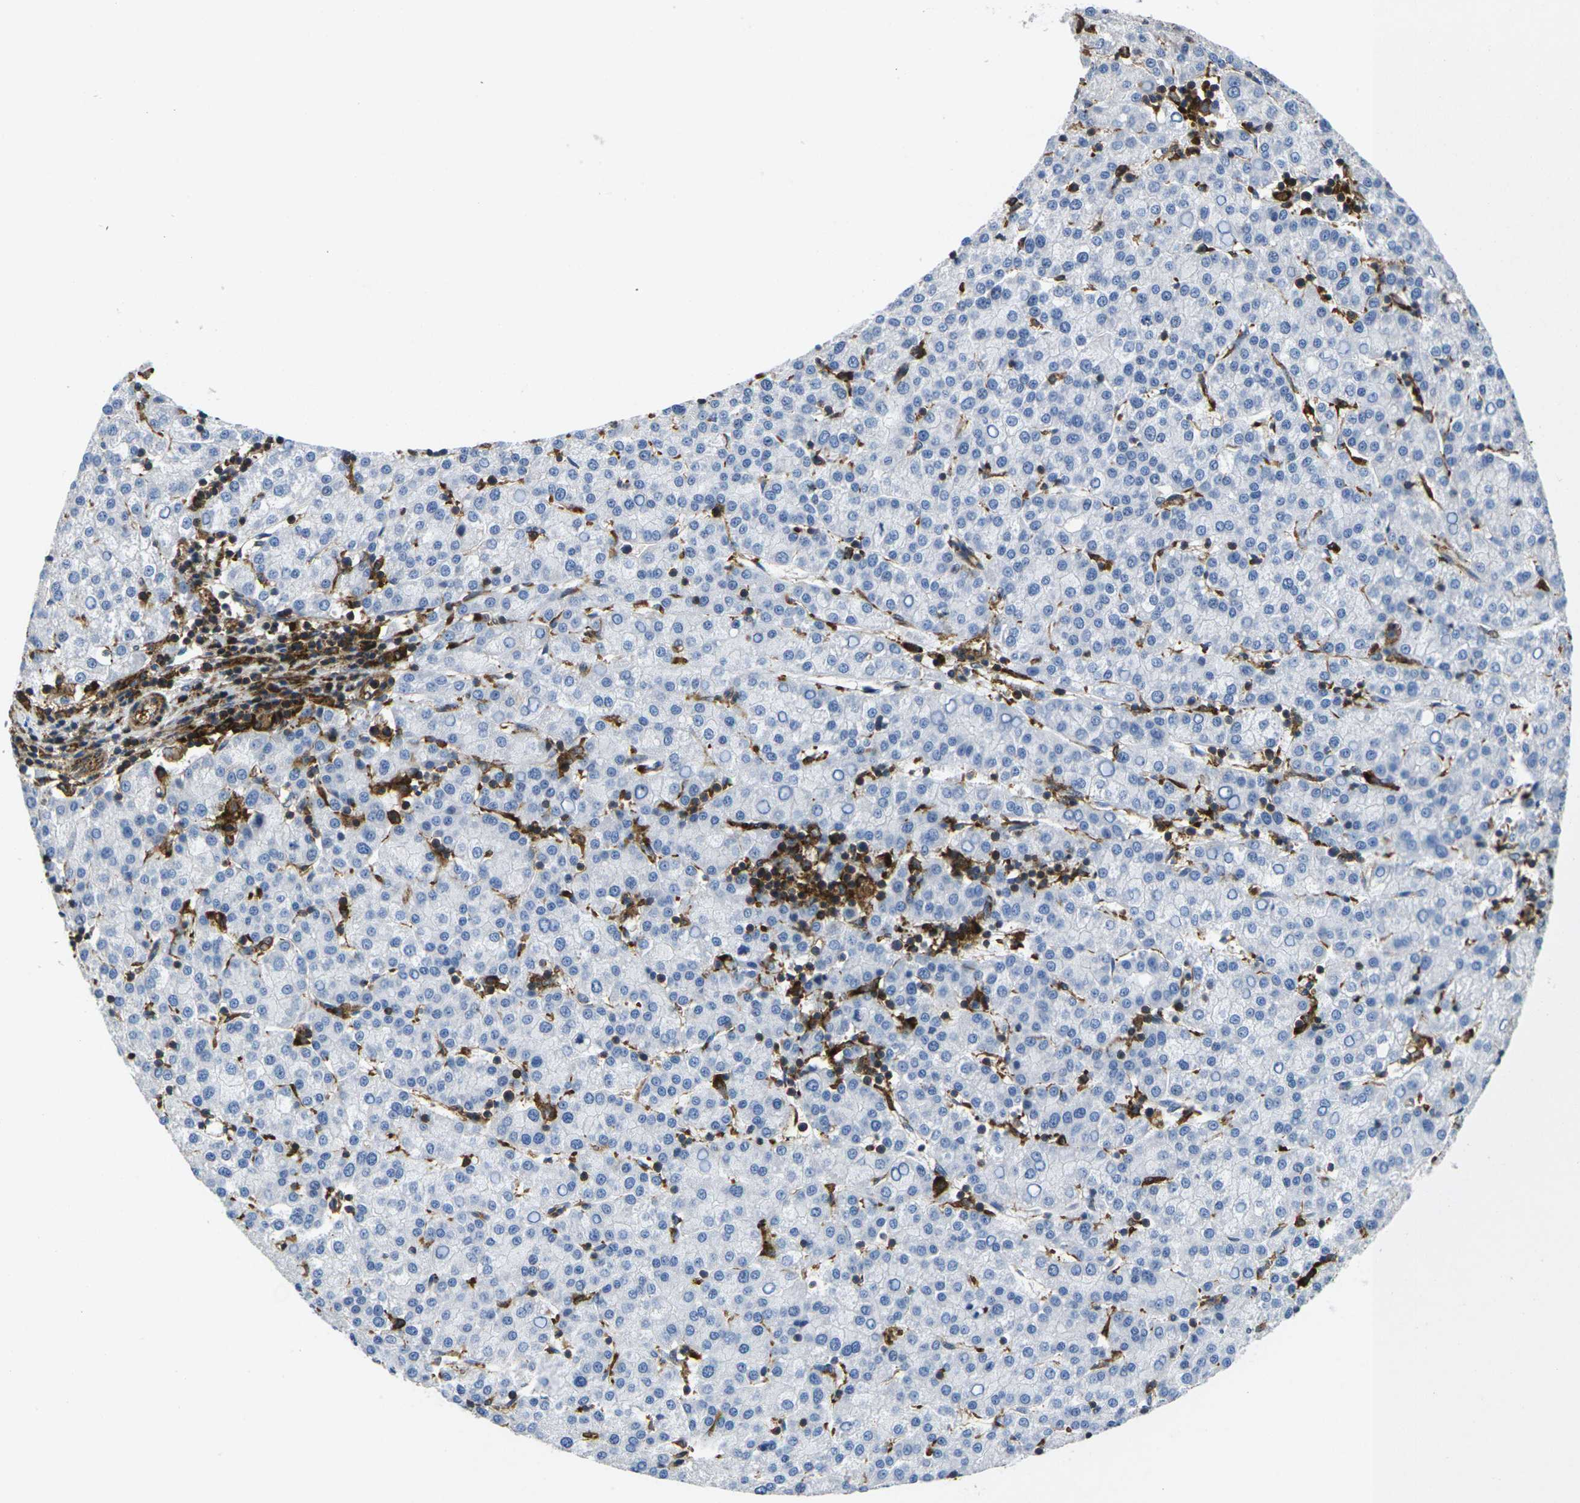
{"staining": {"intensity": "negative", "quantity": "none", "location": "none"}, "tissue": "liver cancer", "cell_type": "Tumor cells", "image_type": "cancer", "snomed": [{"axis": "morphology", "description": "Carcinoma, Hepatocellular, NOS"}, {"axis": "topography", "description": "Liver"}], "caption": "Immunohistochemistry (IHC) photomicrograph of neoplastic tissue: hepatocellular carcinoma (liver) stained with DAB (3,3'-diaminobenzidine) reveals no significant protein positivity in tumor cells. (Stains: DAB (3,3'-diaminobenzidine) immunohistochemistry with hematoxylin counter stain, Microscopy: brightfield microscopy at high magnification).", "gene": "IQGAP1", "patient": {"sex": "female", "age": 58}}